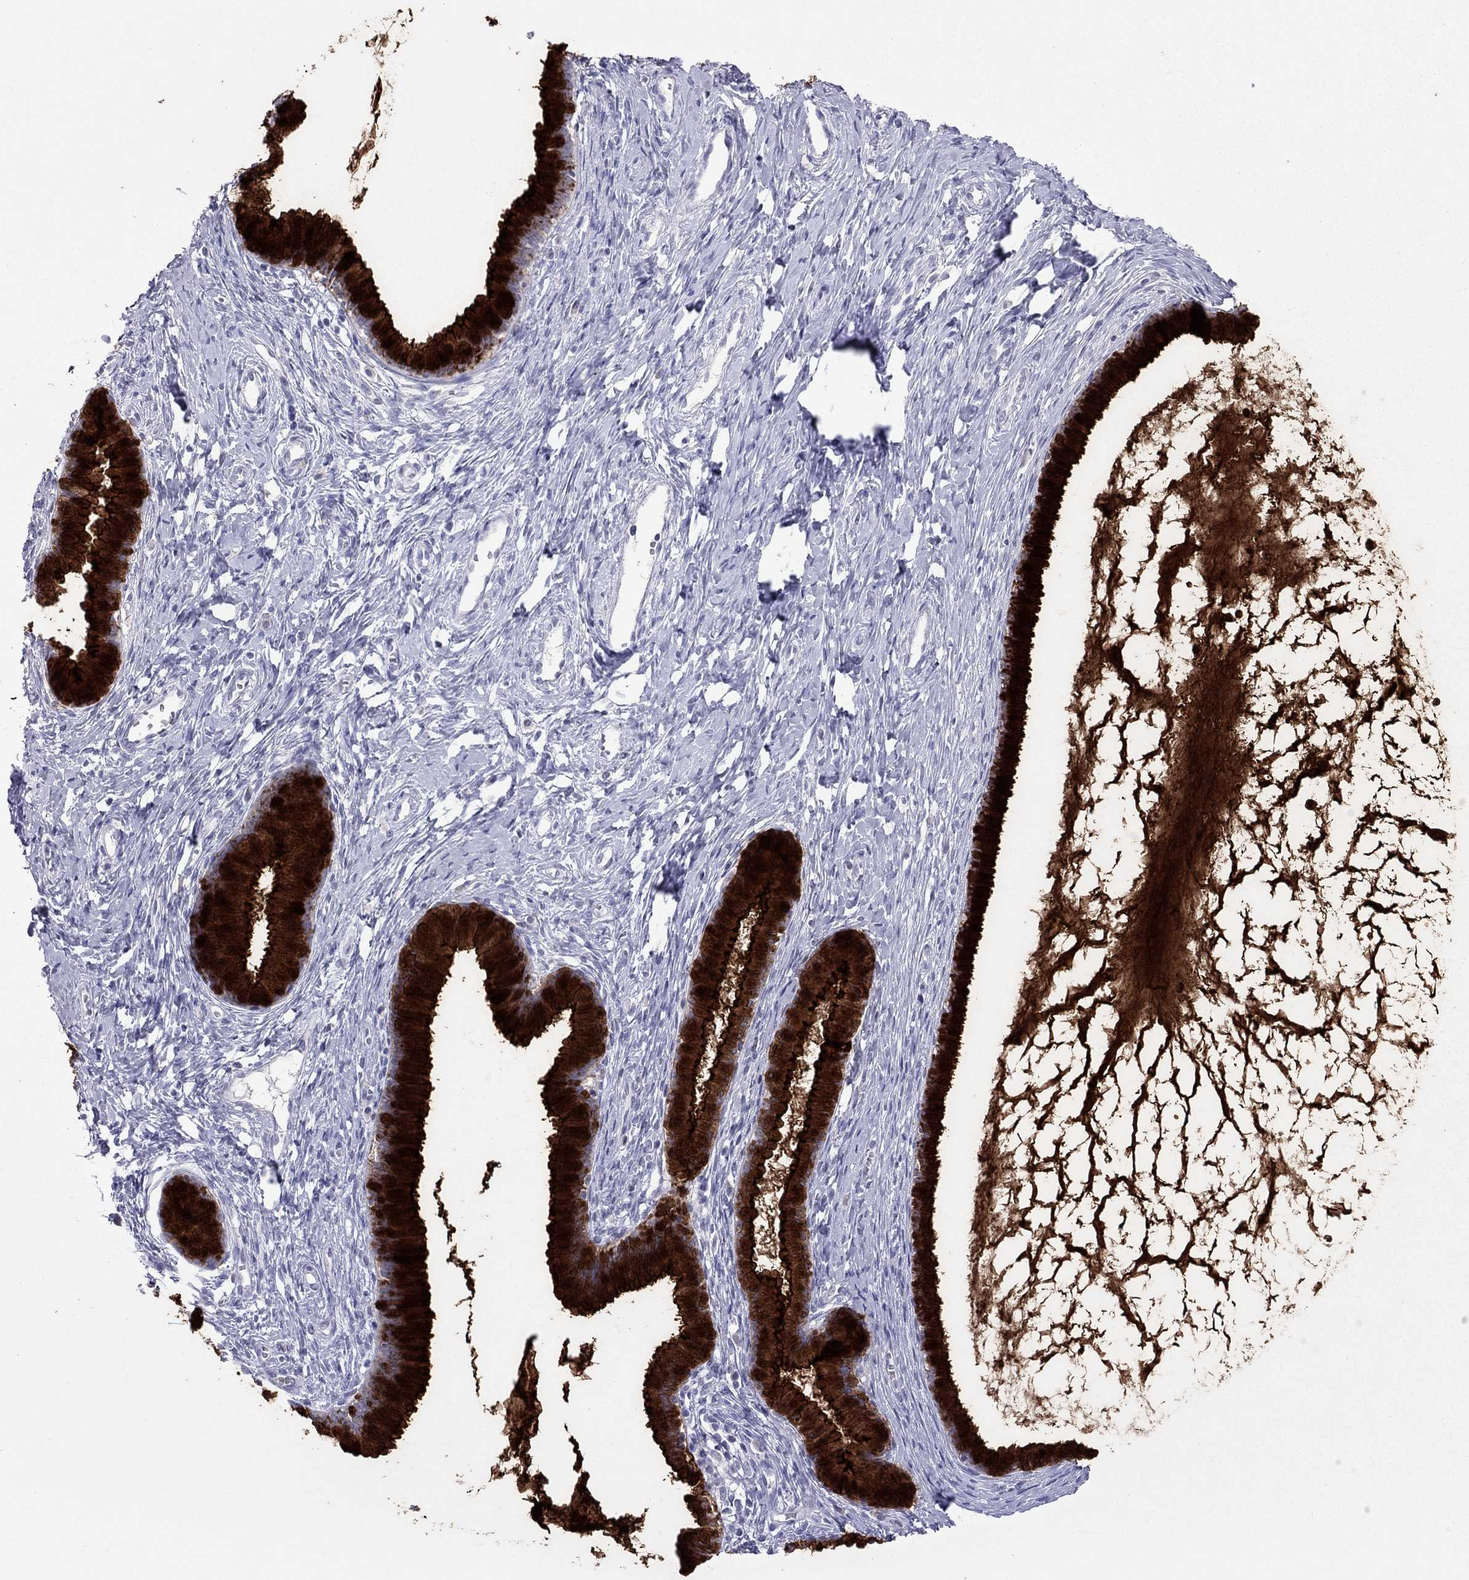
{"staining": {"intensity": "strong", "quantity": ">75%", "location": "cytoplasmic/membranous"}, "tissue": "cervix", "cell_type": "Glandular cells", "image_type": "normal", "snomed": [{"axis": "morphology", "description": "Normal tissue, NOS"}, {"axis": "topography", "description": "Cervix"}], "caption": "Immunohistochemistry of normal cervix demonstrates high levels of strong cytoplasmic/membranous staining in about >75% of glandular cells.", "gene": "MUC16", "patient": {"sex": "female", "age": 40}}